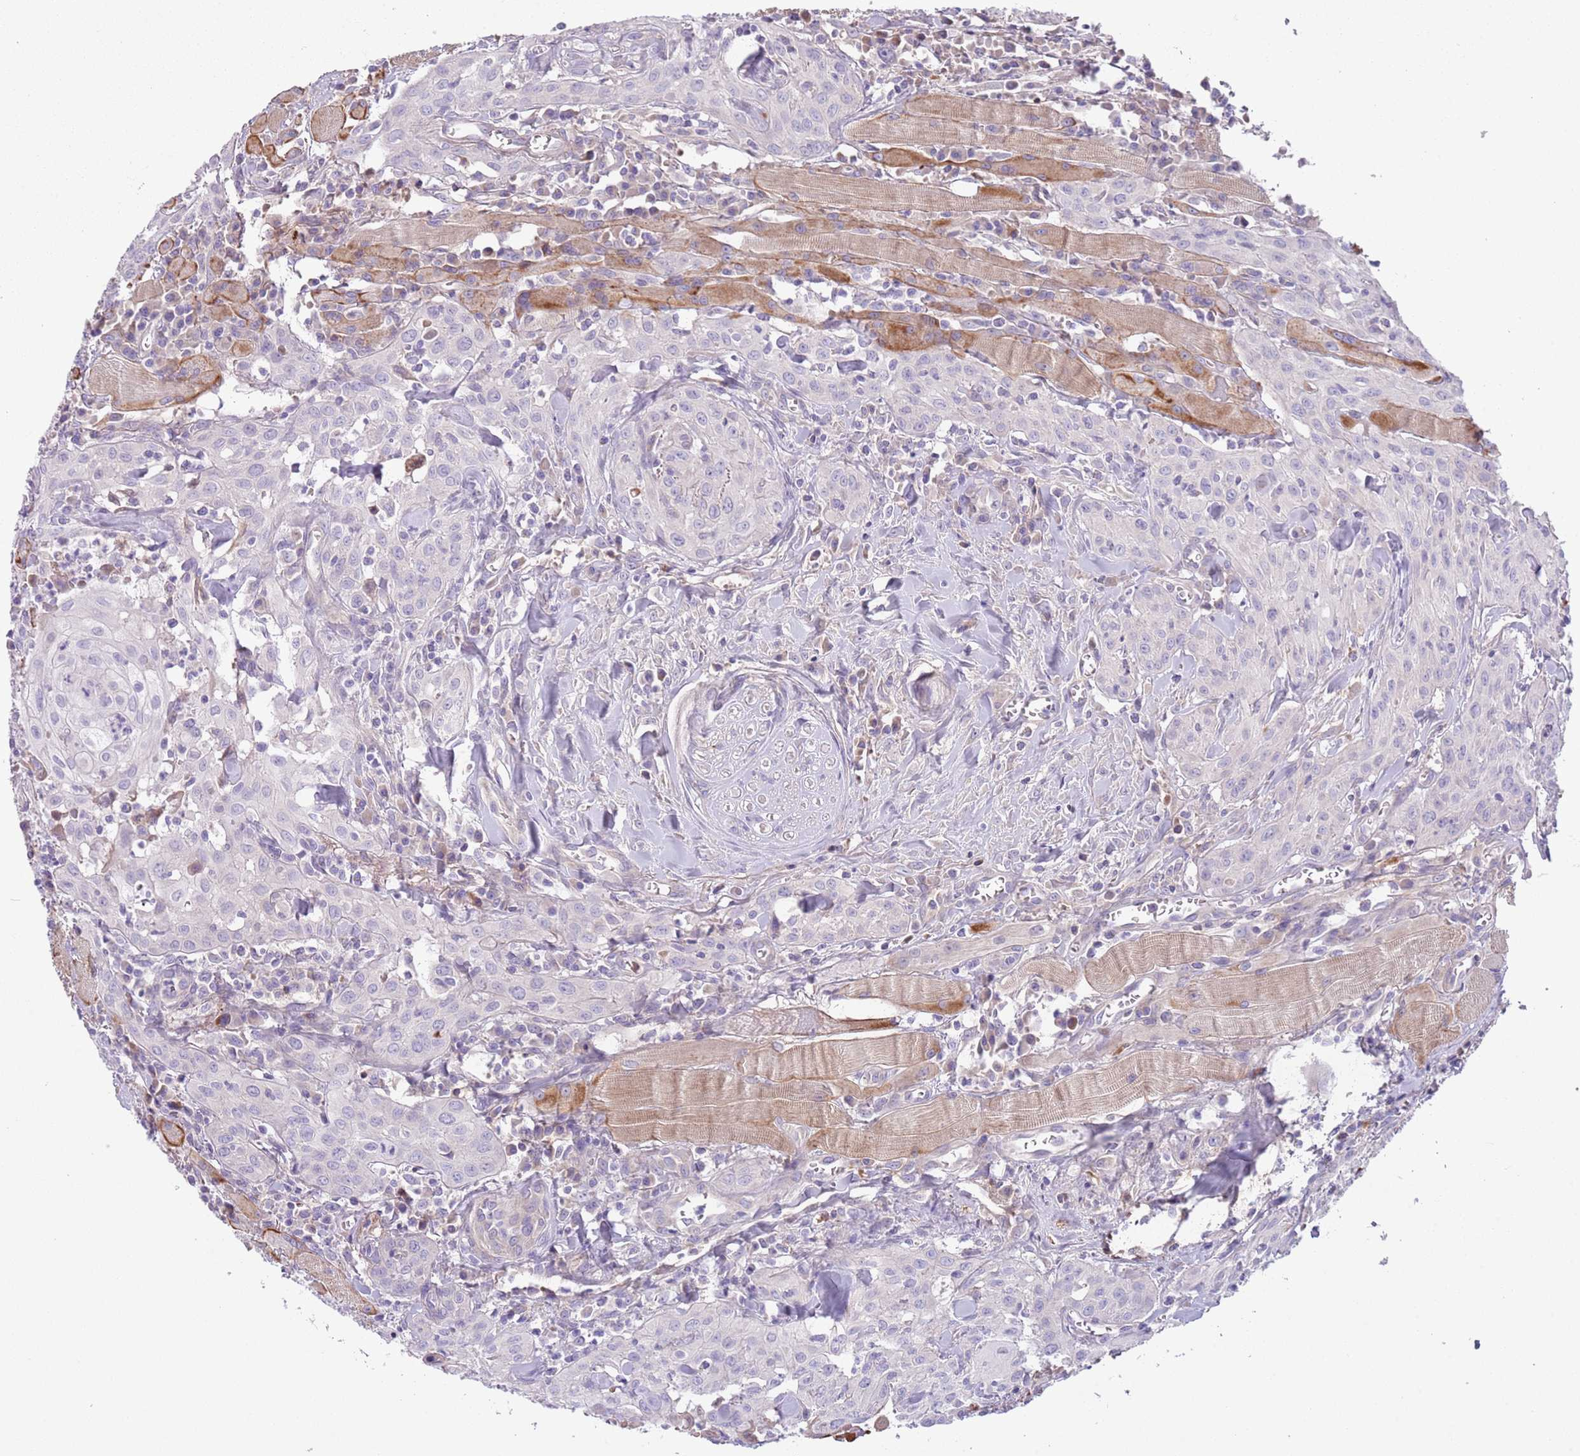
{"staining": {"intensity": "negative", "quantity": "none", "location": "none"}, "tissue": "head and neck cancer", "cell_type": "Tumor cells", "image_type": "cancer", "snomed": [{"axis": "morphology", "description": "Squamous cell carcinoma, NOS"}, {"axis": "topography", "description": "Oral tissue"}, {"axis": "topography", "description": "Head-Neck"}], "caption": "Immunohistochemistry of head and neck squamous cell carcinoma demonstrates no staining in tumor cells.", "gene": "CFH", "patient": {"sex": "female", "age": 70}}